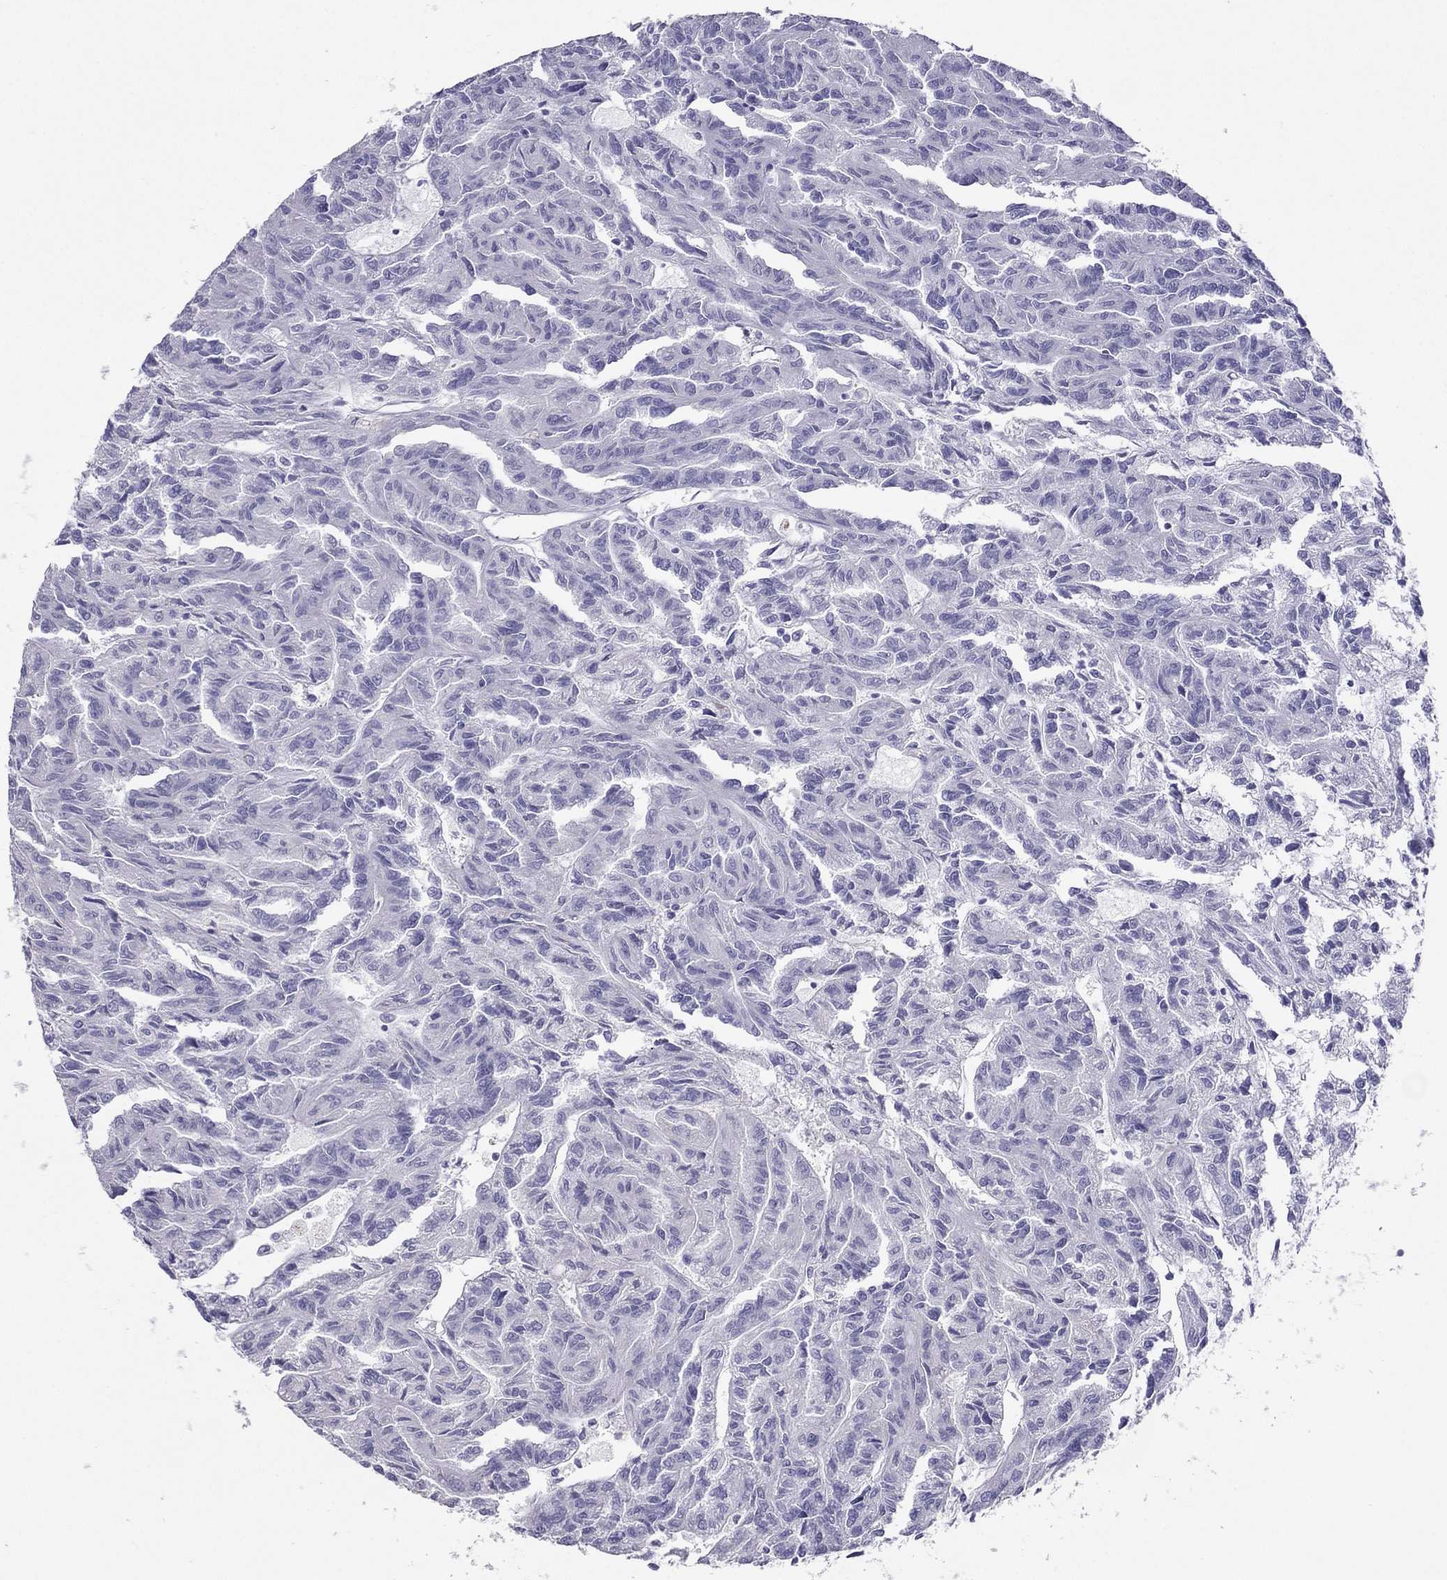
{"staining": {"intensity": "negative", "quantity": "none", "location": "none"}, "tissue": "renal cancer", "cell_type": "Tumor cells", "image_type": "cancer", "snomed": [{"axis": "morphology", "description": "Adenocarcinoma, NOS"}, {"axis": "topography", "description": "Kidney"}], "caption": "This is a photomicrograph of immunohistochemistry staining of adenocarcinoma (renal), which shows no expression in tumor cells.", "gene": "MAEL", "patient": {"sex": "male", "age": 79}}